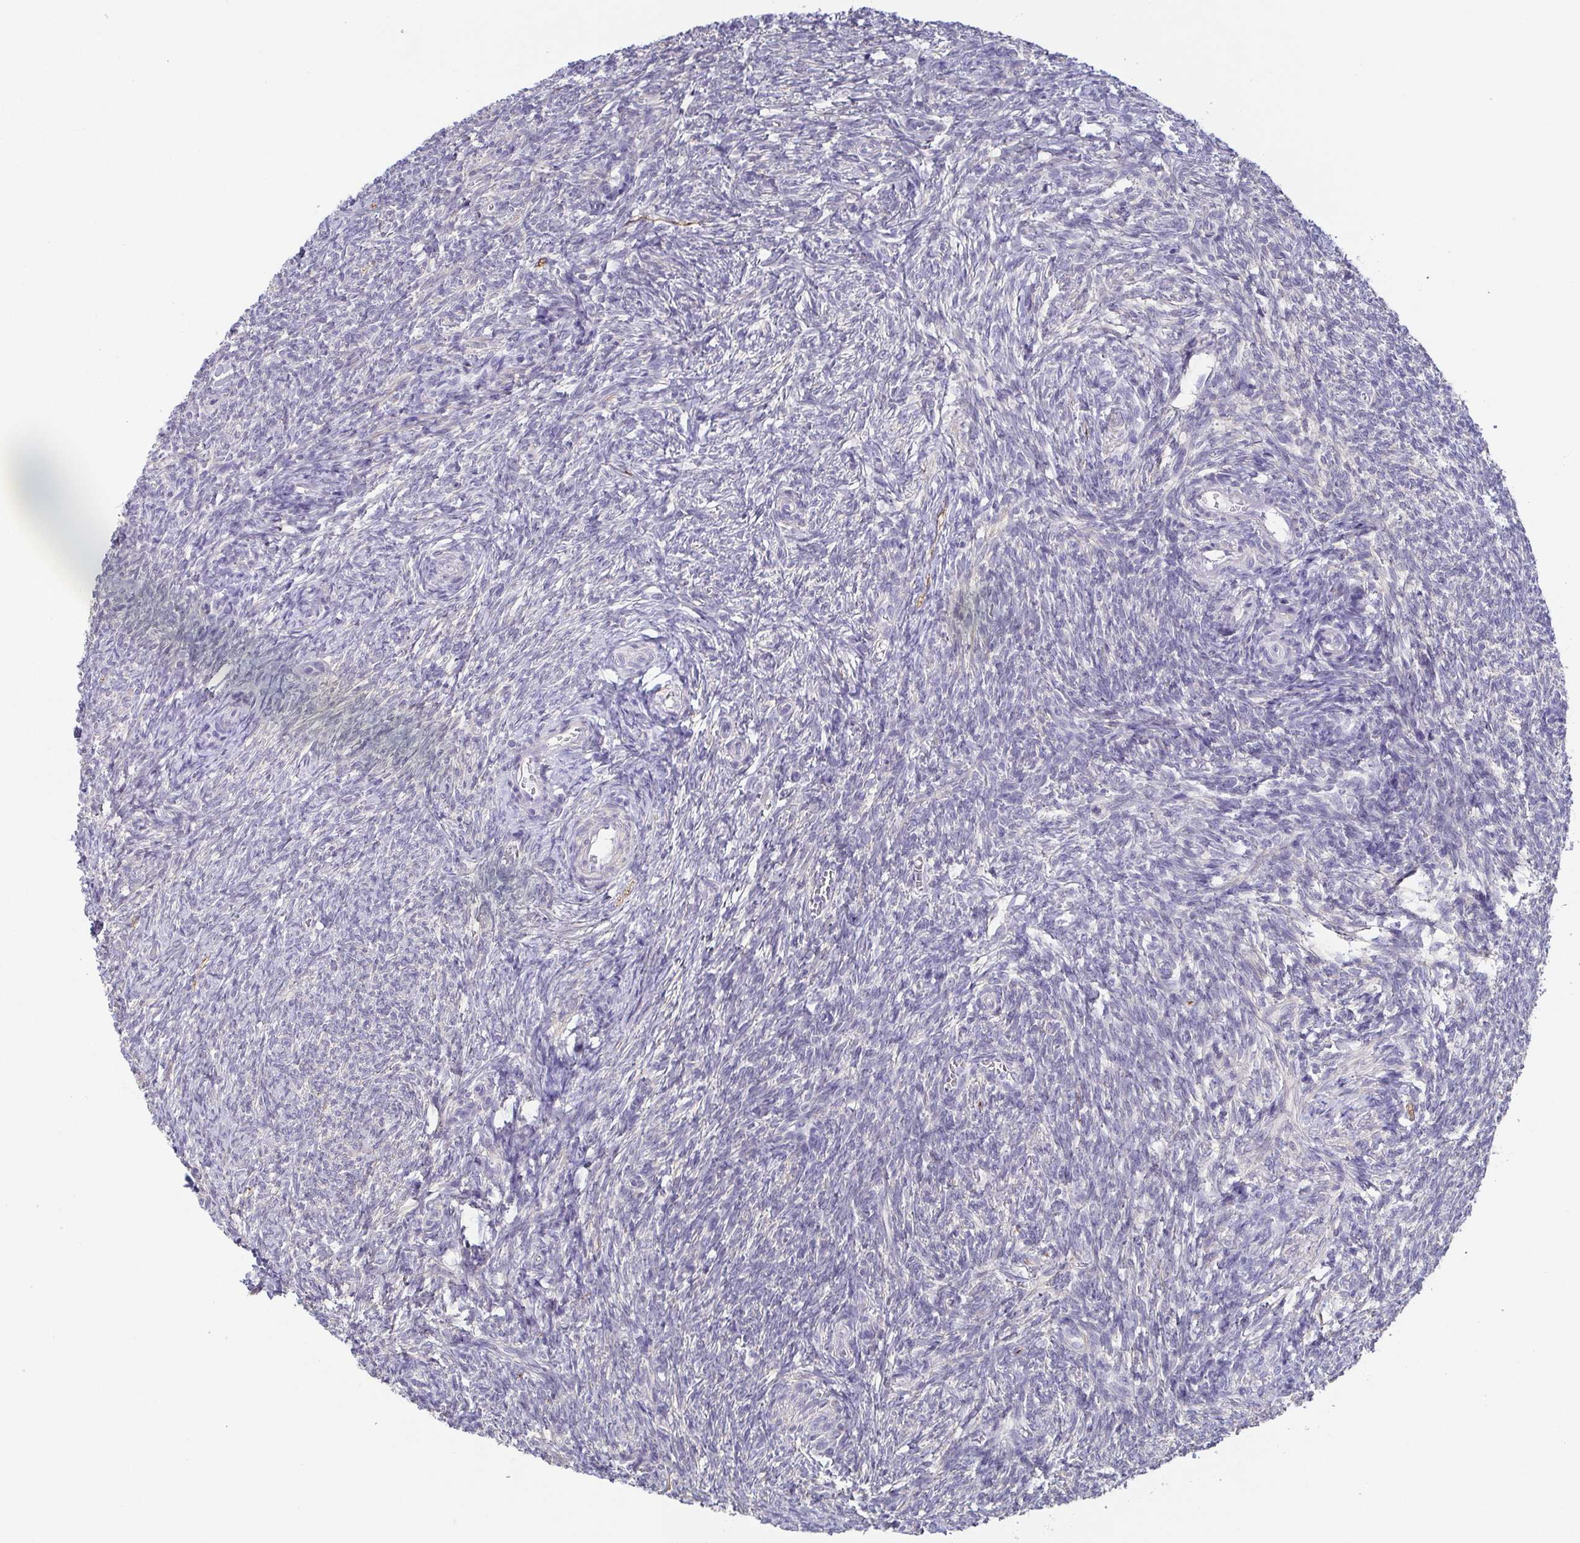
{"staining": {"intensity": "strong", "quantity": "<25%", "location": "cytoplasmic/membranous"}, "tissue": "ovary", "cell_type": "Follicle cells", "image_type": "normal", "snomed": [{"axis": "morphology", "description": "Normal tissue, NOS"}, {"axis": "topography", "description": "Ovary"}], "caption": "This image exhibits benign ovary stained with immunohistochemistry (IHC) to label a protein in brown. The cytoplasmic/membranous of follicle cells show strong positivity for the protein. Nuclei are counter-stained blue.", "gene": "NEFH", "patient": {"sex": "female", "age": 39}}